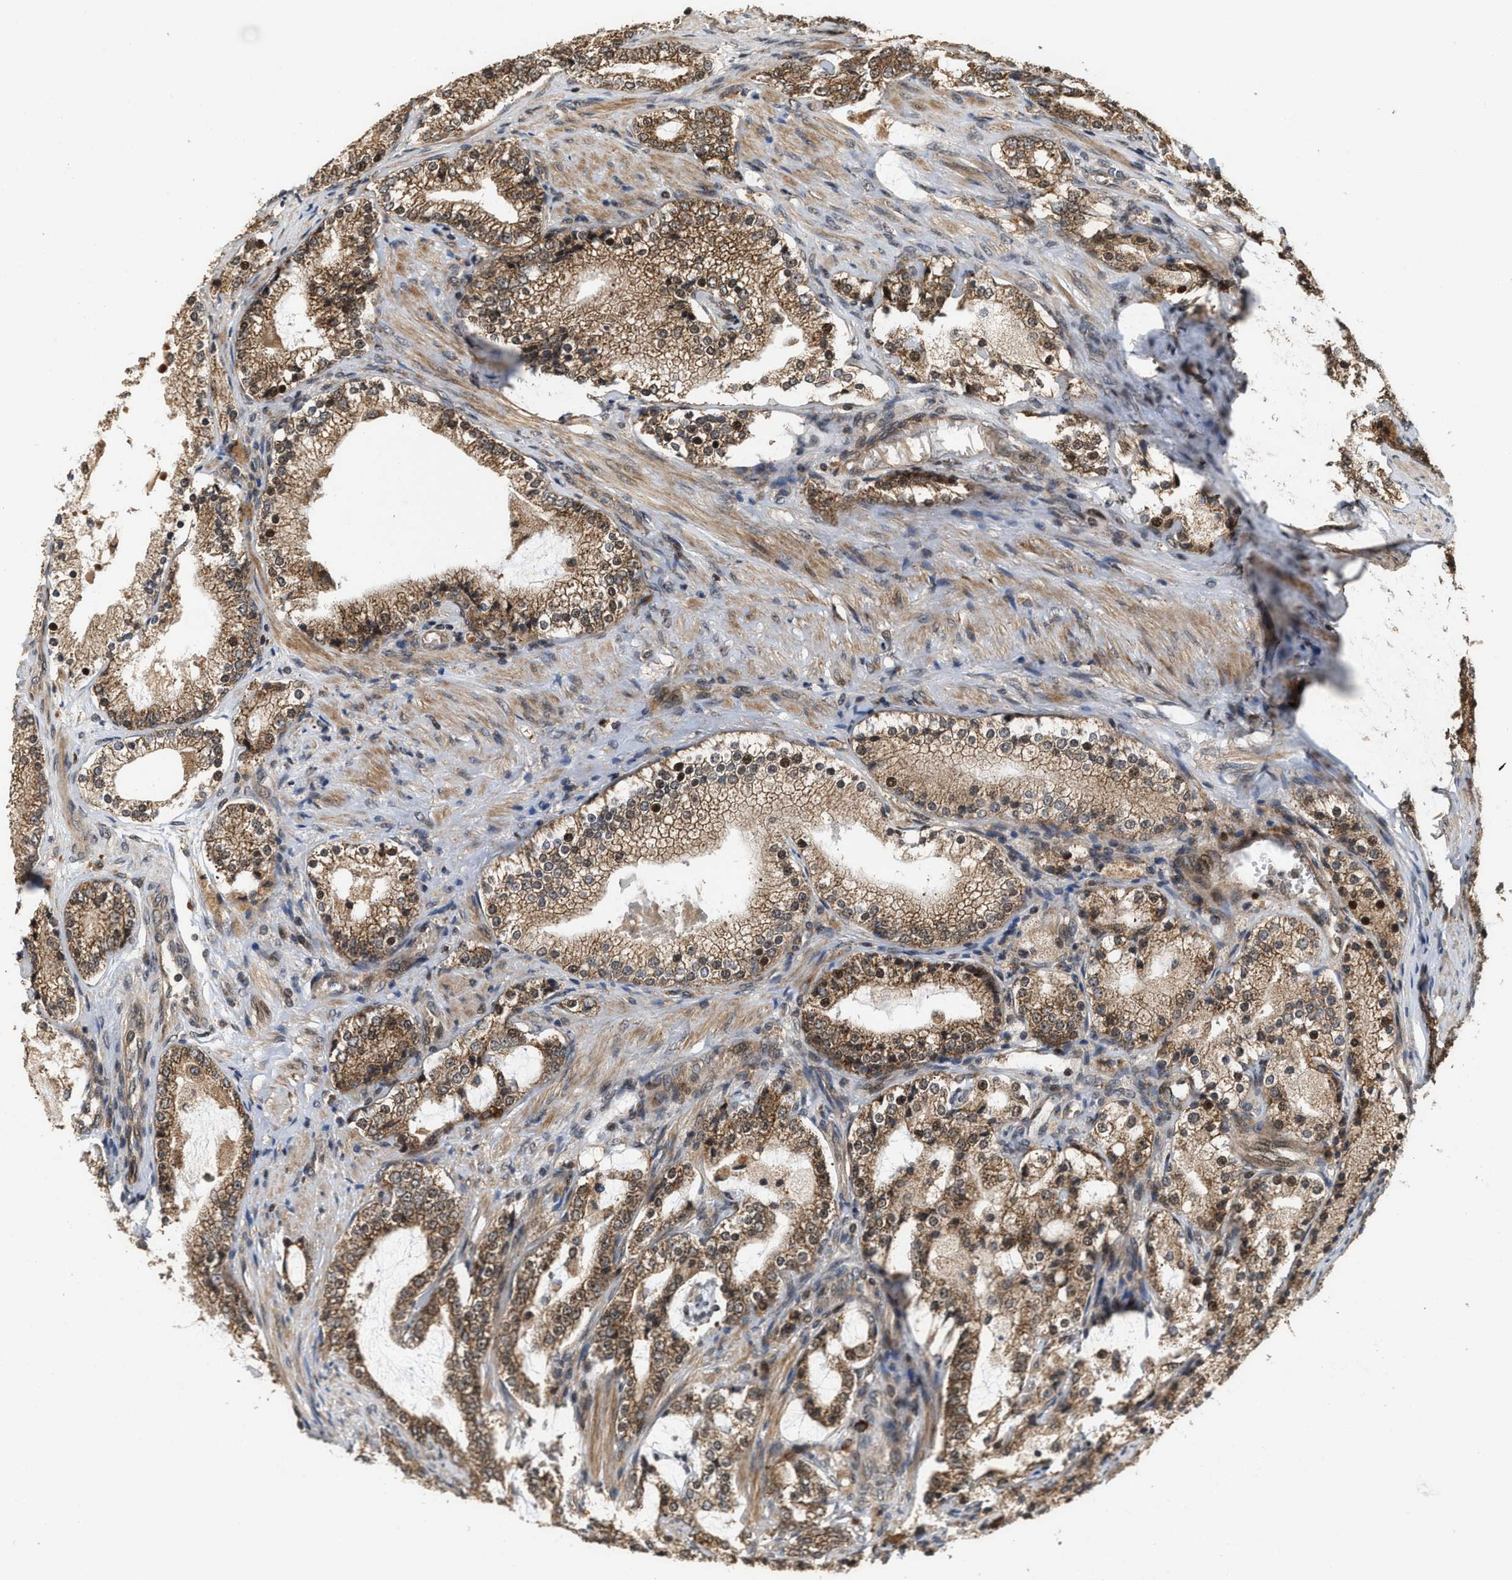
{"staining": {"intensity": "moderate", "quantity": ">75%", "location": "cytoplasmic/membranous,nuclear"}, "tissue": "prostate cancer", "cell_type": "Tumor cells", "image_type": "cancer", "snomed": [{"axis": "morphology", "description": "Adenocarcinoma, High grade"}, {"axis": "topography", "description": "Prostate"}], "caption": "A medium amount of moderate cytoplasmic/membranous and nuclear positivity is appreciated in about >75% of tumor cells in prostate cancer tissue.", "gene": "ELP2", "patient": {"sex": "male", "age": 63}}